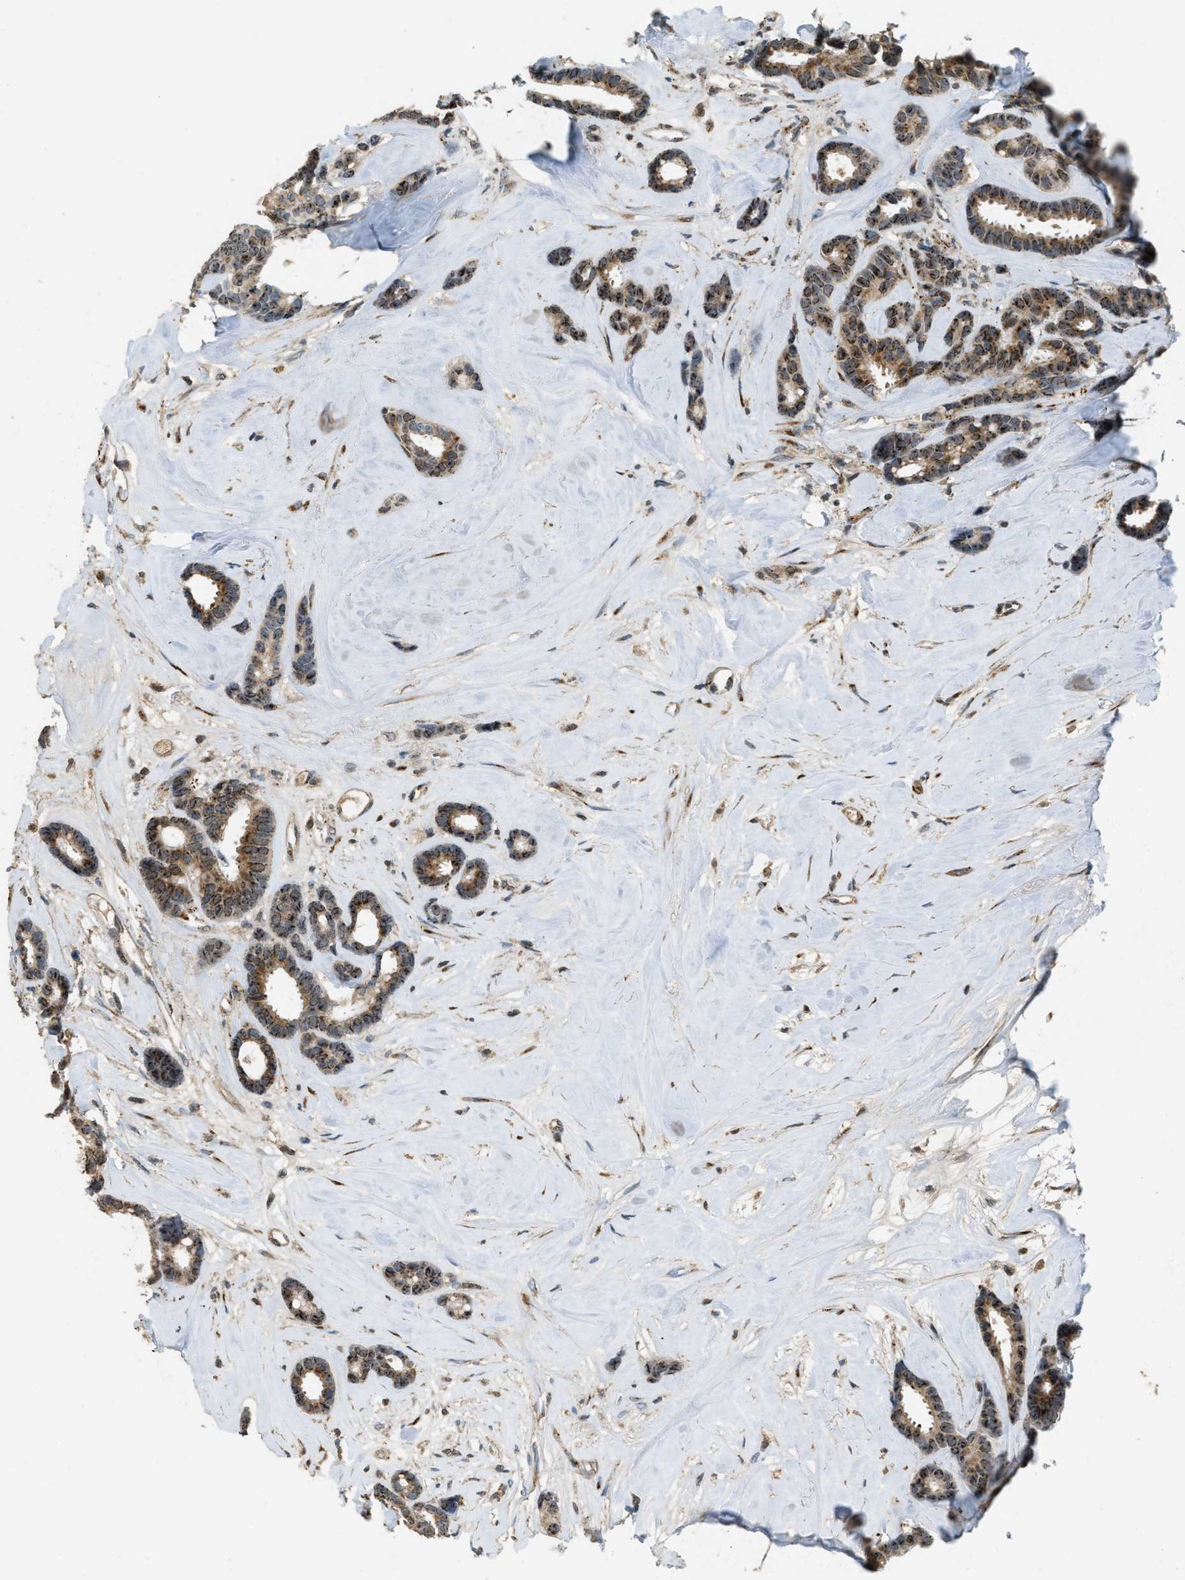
{"staining": {"intensity": "strong", "quantity": ">75%", "location": "cytoplasmic/membranous"}, "tissue": "breast cancer", "cell_type": "Tumor cells", "image_type": "cancer", "snomed": [{"axis": "morphology", "description": "Duct carcinoma"}, {"axis": "topography", "description": "Breast"}], "caption": "Brown immunohistochemical staining in infiltrating ductal carcinoma (breast) displays strong cytoplasmic/membranous expression in approximately >75% of tumor cells.", "gene": "IPO7", "patient": {"sex": "female", "age": 87}}